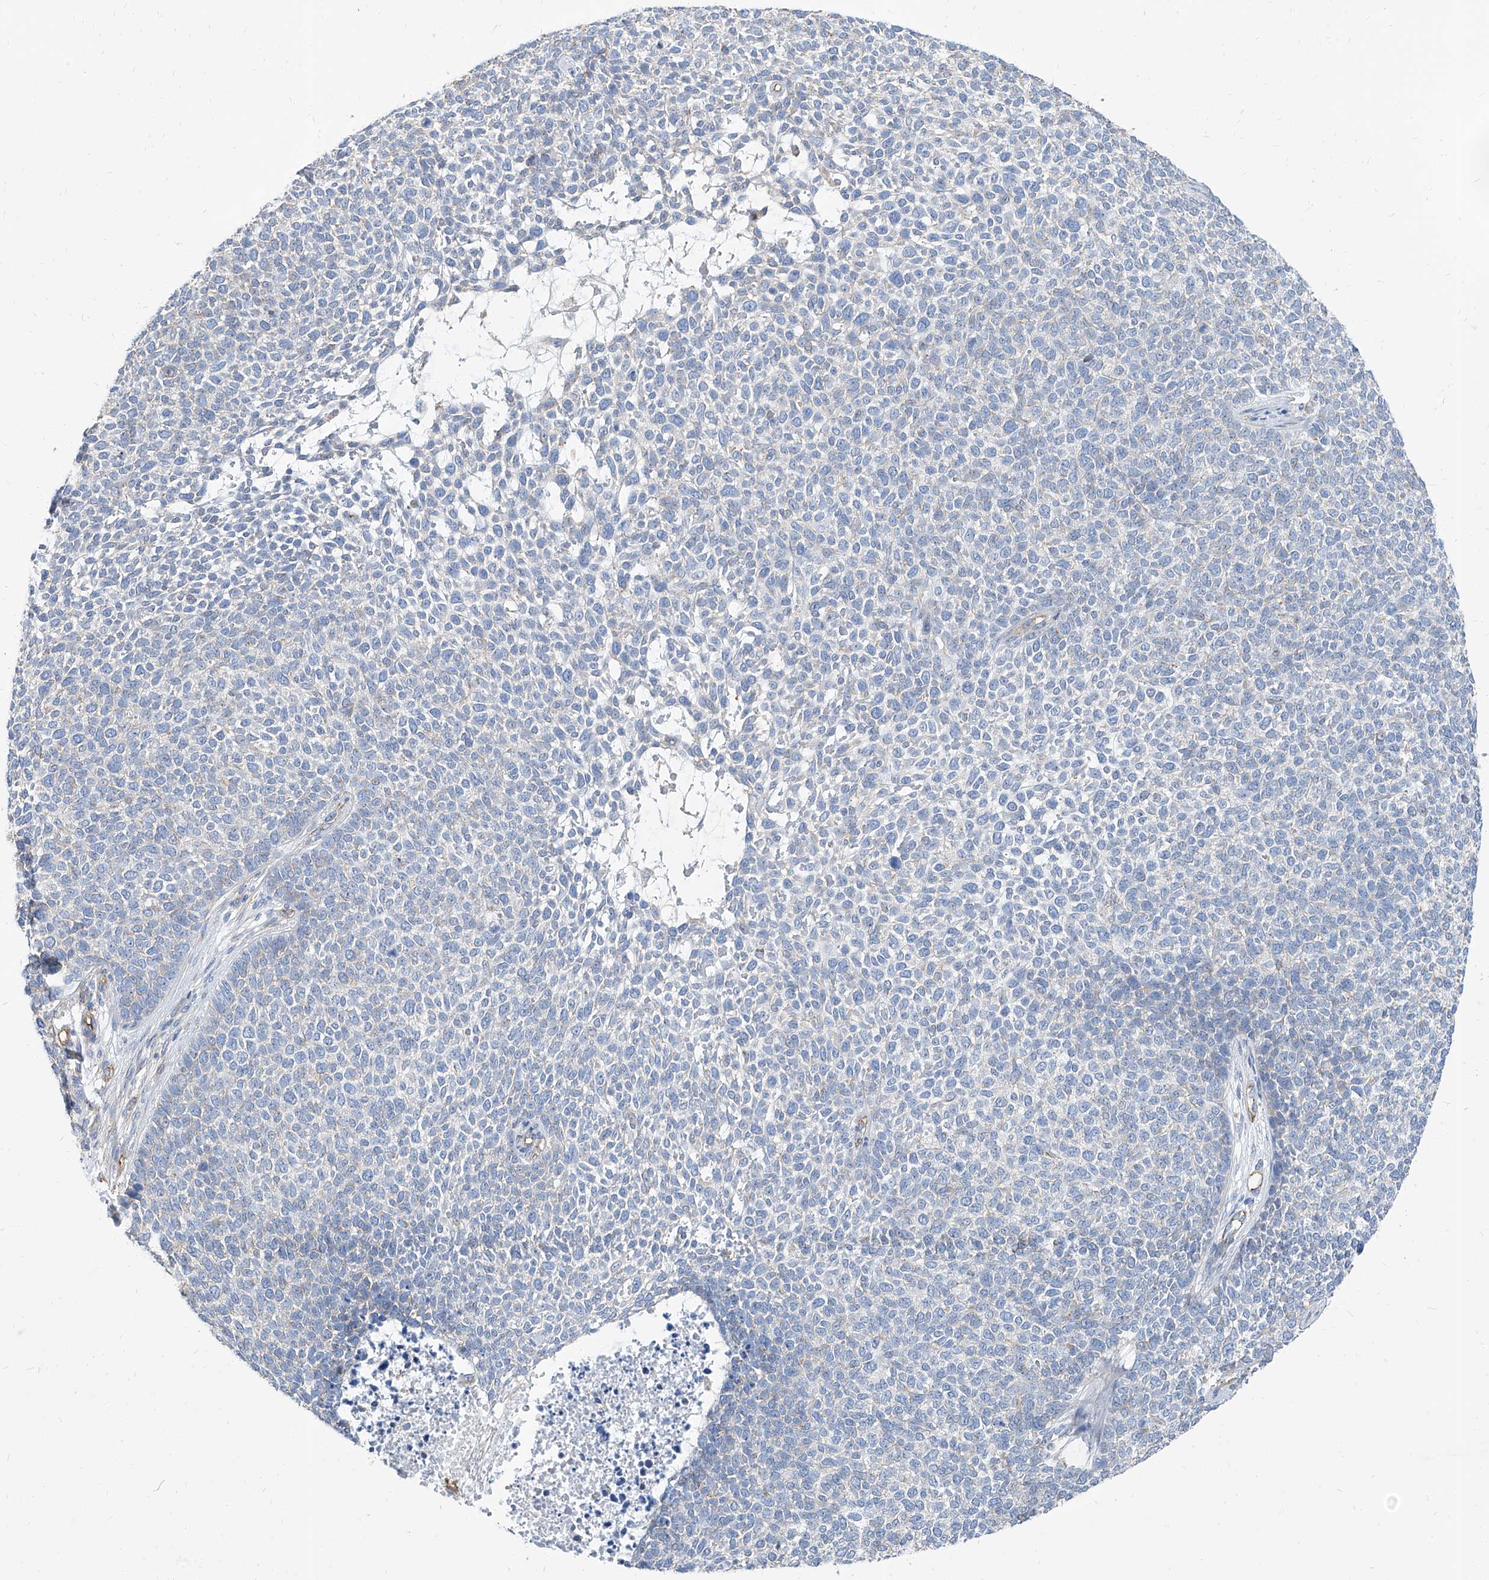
{"staining": {"intensity": "negative", "quantity": "none", "location": "none"}, "tissue": "skin cancer", "cell_type": "Tumor cells", "image_type": "cancer", "snomed": [{"axis": "morphology", "description": "Basal cell carcinoma"}, {"axis": "topography", "description": "Skin"}], "caption": "The IHC micrograph has no significant staining in tumor cells of skin cancer tissue.", "gene": "TXLNB", "patient": {"sex": "female", "age": 84}}